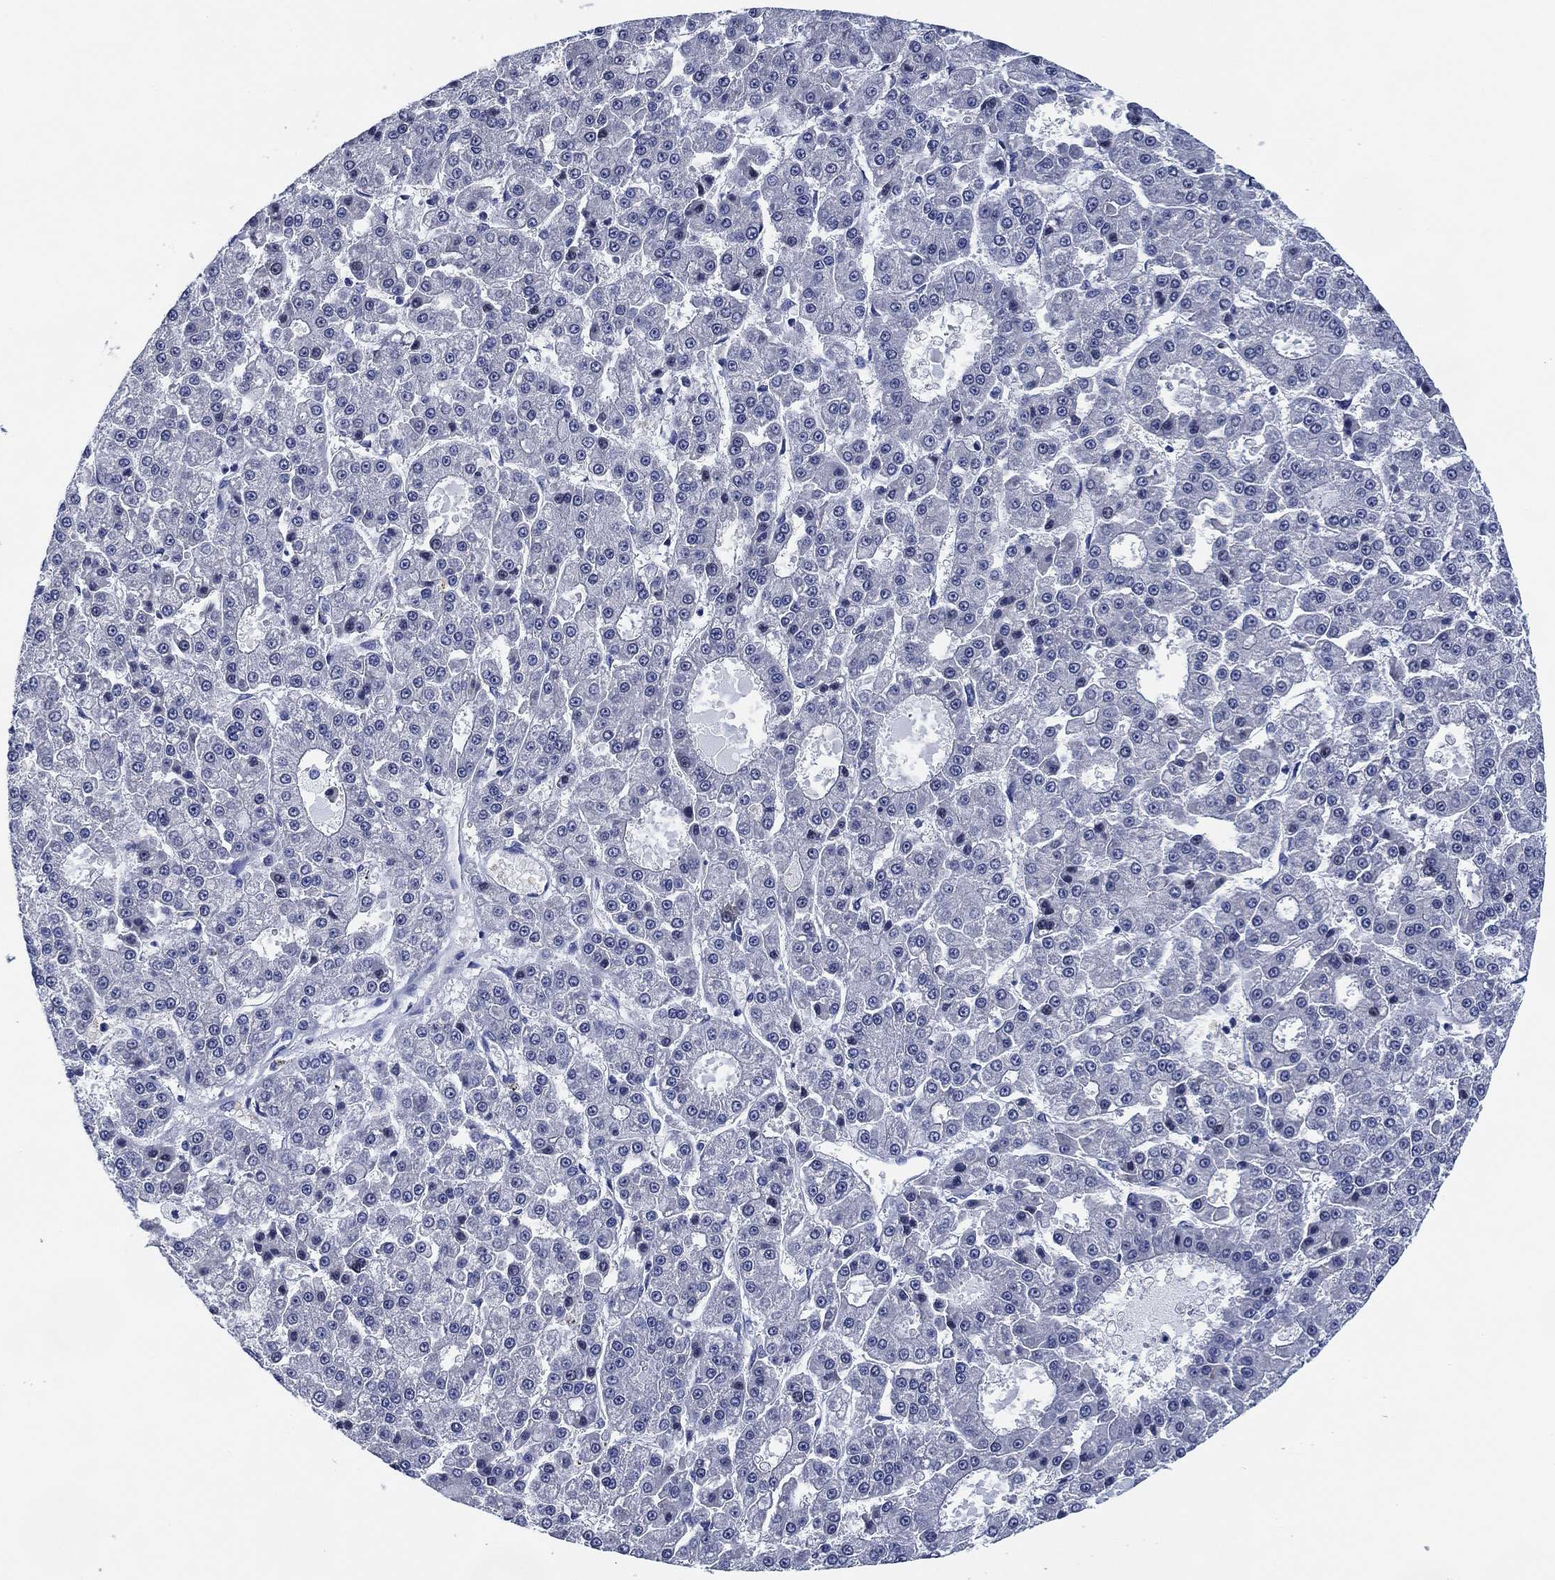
{"staining": {"intensity": "negative", "quantity": "none", "location": "none"}, "tissue": "liver cancer", "cell_type": "Tumor cells", "image_type": "cancer", "snomed": [{"axis": "morphology", "description": "Carcinoma, Hepatocellular, NOS"}, {"axis": "topography", "description": "Liver"}], "caption": "Immunohistochemical staining of hepatocellular carcinoma (liver) shows no significant expression in tumor cells.", "gene": "DAZL", "patient": {"sex": "male", "age": 70}}